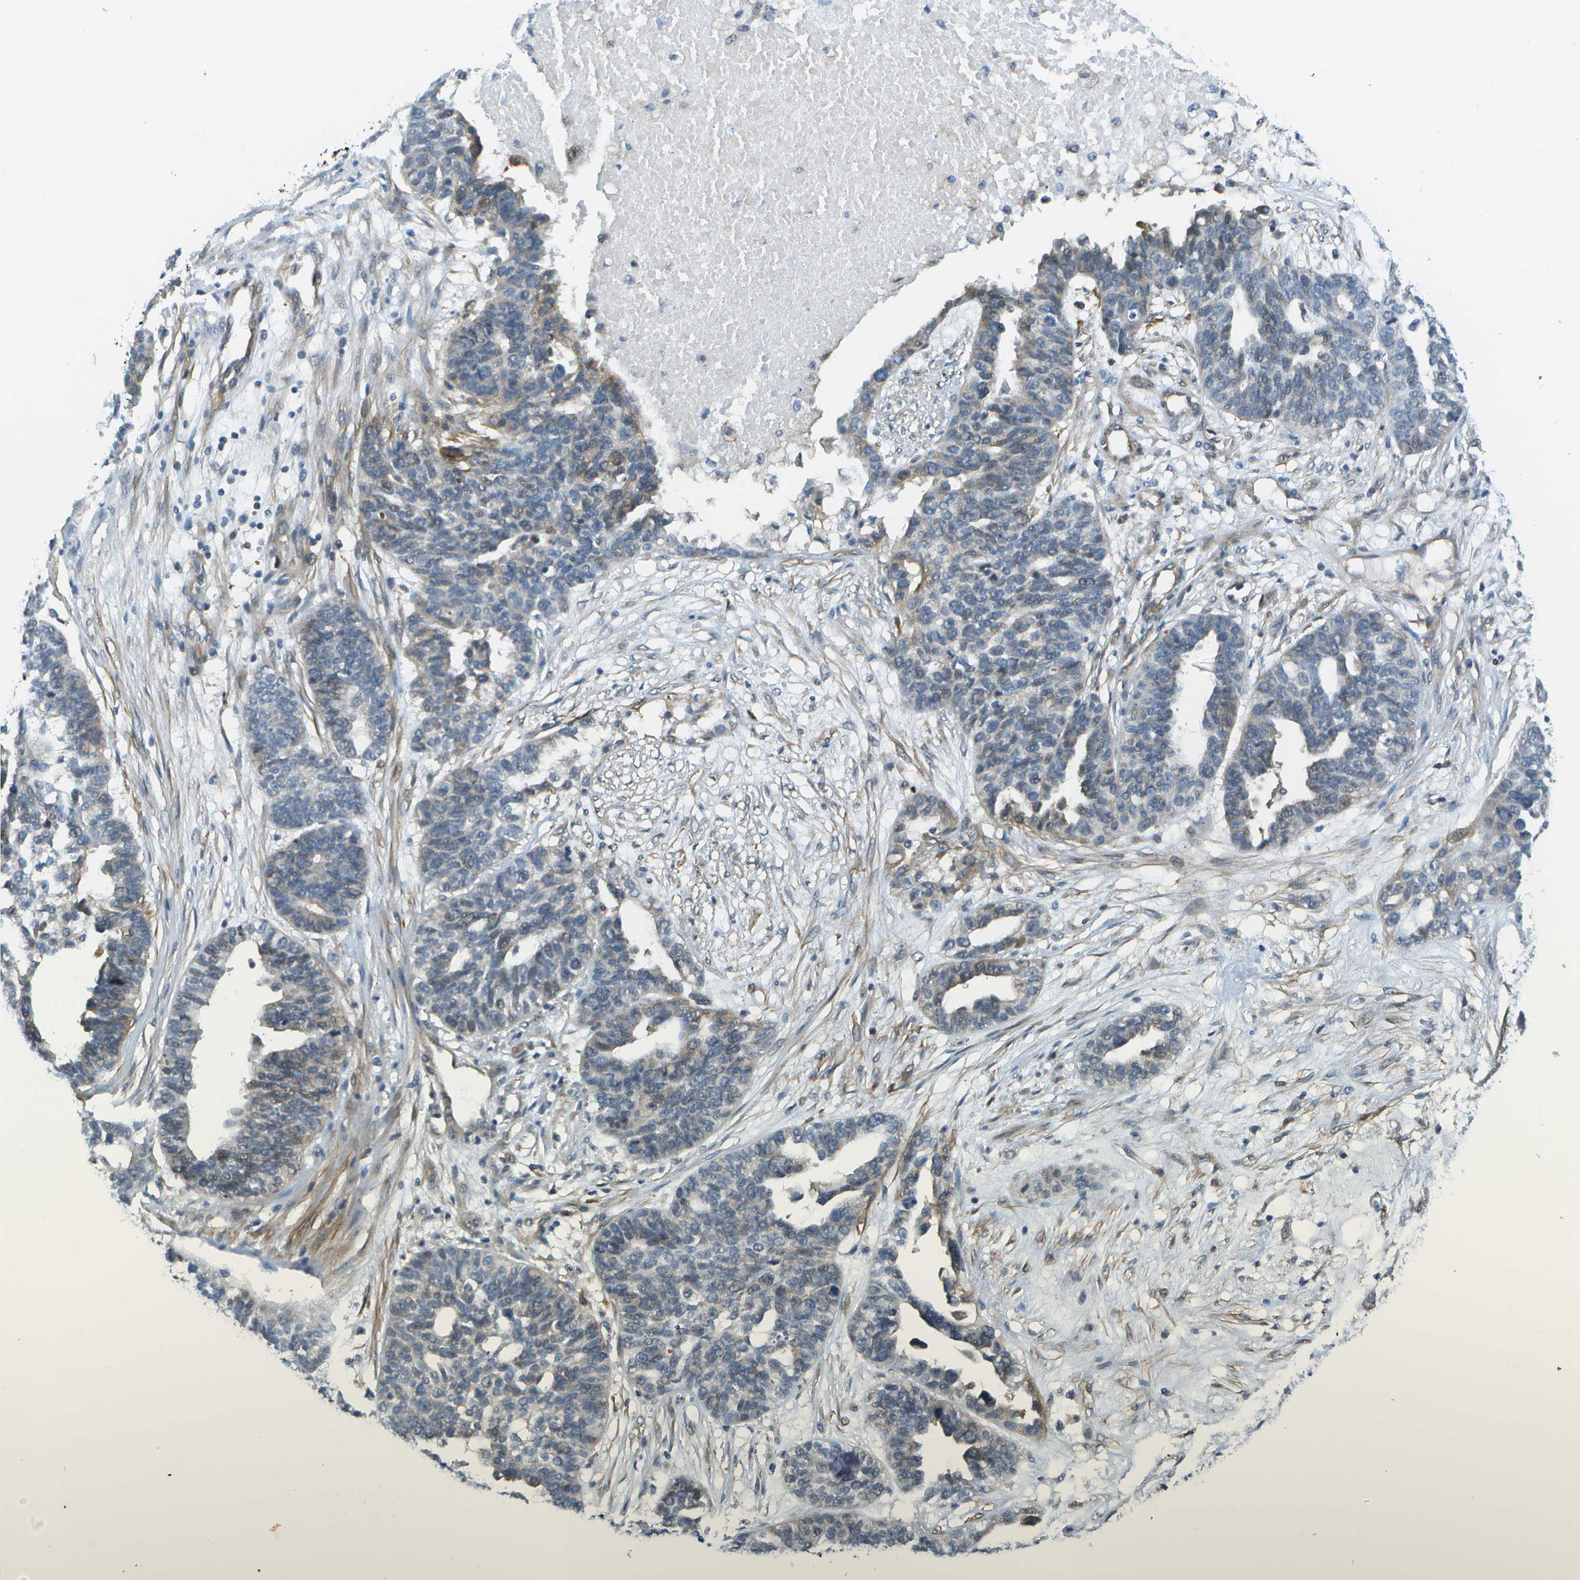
{"staining": {"intensity": "weak", "quantity": "<25%", "location": "cytoplasmic/membranous"}, "tissue": "ovarian cancer", "cell_type": "Tumor cells", "image_type": "cancer", "snomed": [{"axis": "morphology", "description": "Cystadenocarcinoma, serous, NOS"}, {"axis": "topography", "description": "Ovary"}], "caption": "Tumor cells show no significant protein expression in serous cystadenocarcinoma (ovarian). (DAB immunohistochemistry (IHC), high magnification).", "gene": "KIAA0040", "patient": {"sex": "female", "age": 59}}